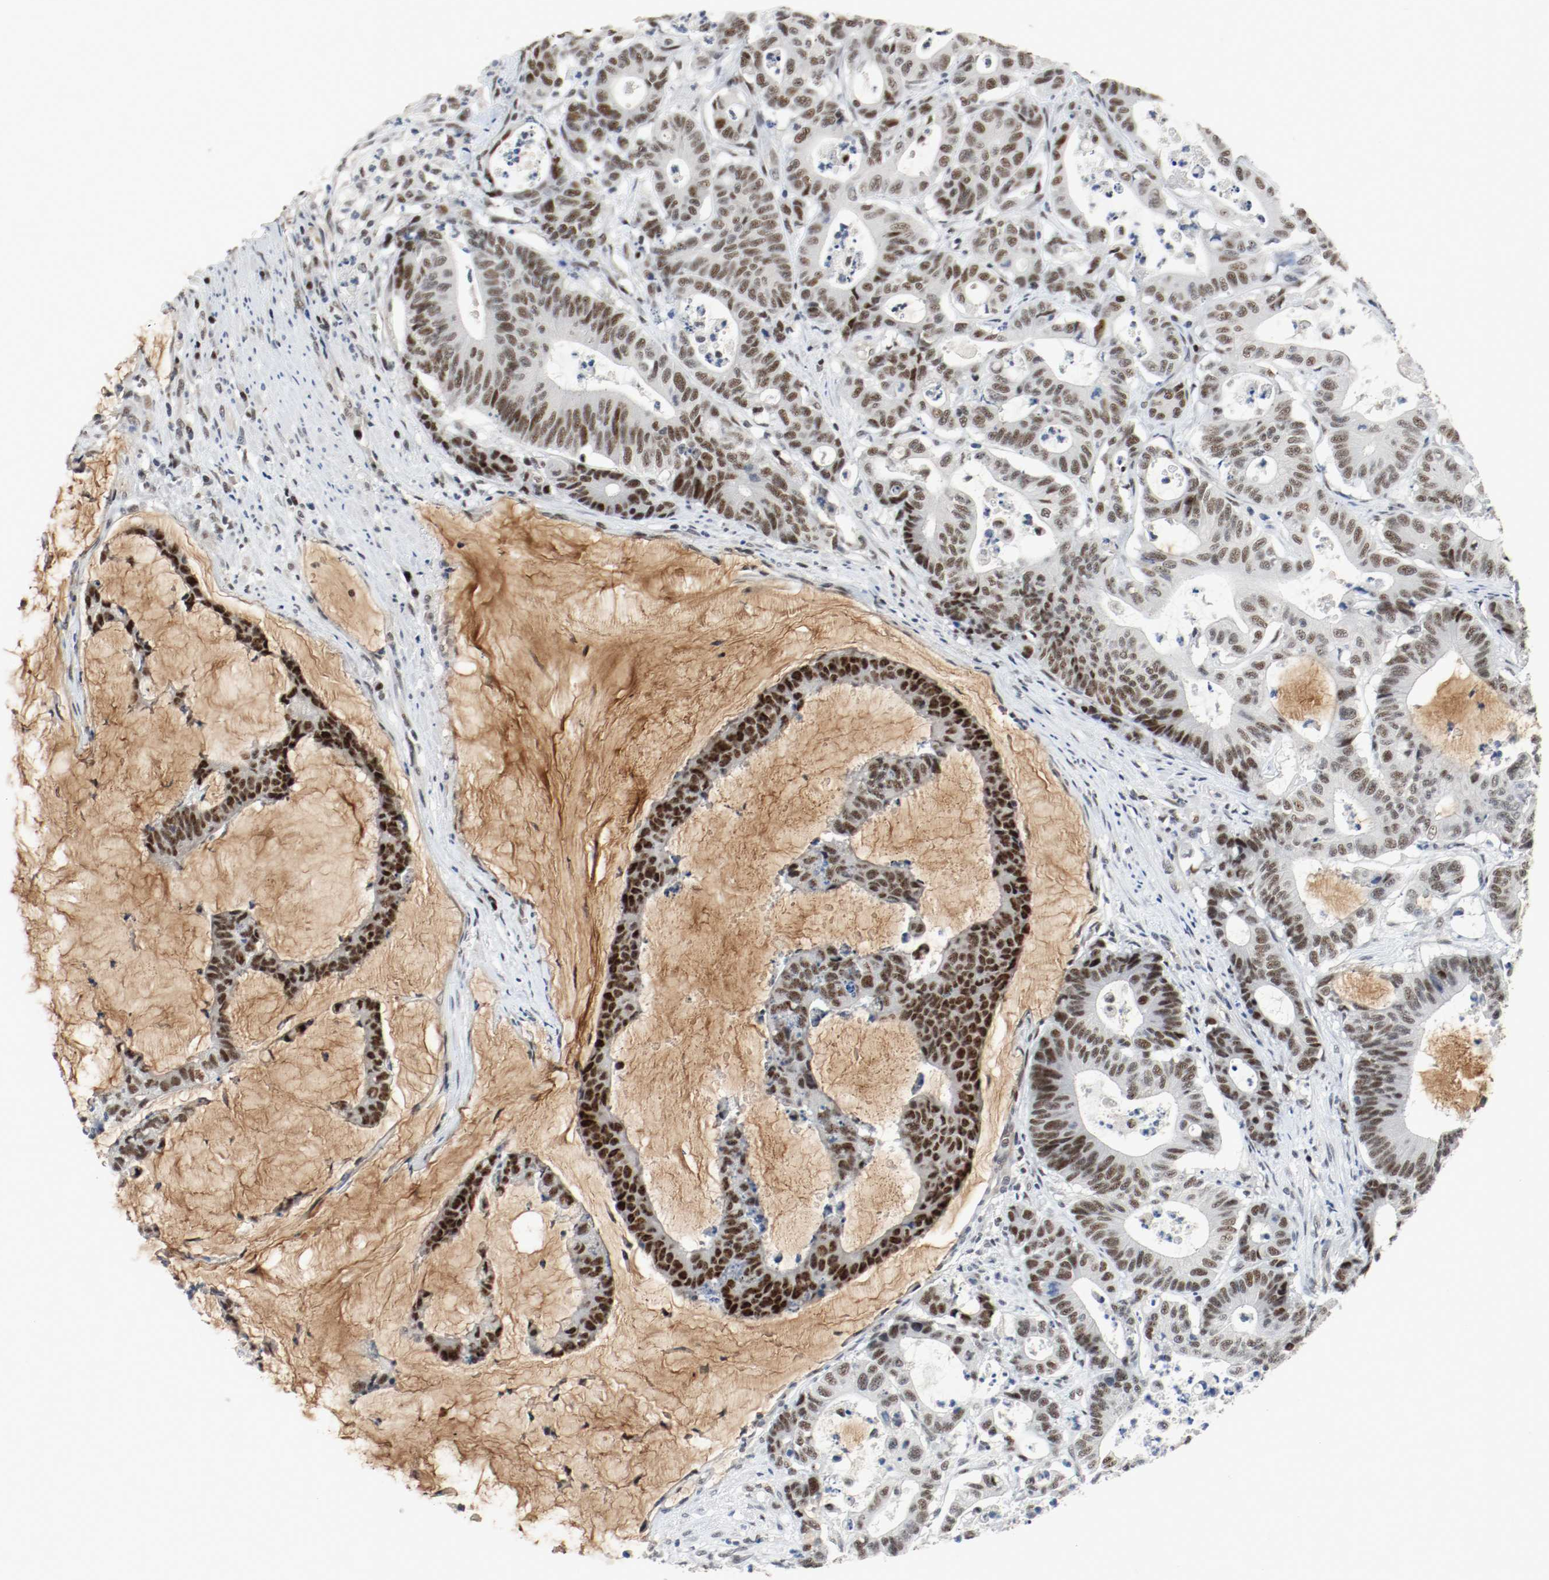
{"staining": {"intensity": "strong", "quantity": ">75%", "location": "nuclear"}, "tissue": "colorectal cancer", "cell_type": "Tumor cells", "image_type": "cancer", "snomed": [{"axis": "morphology", "description": "Adenocarcinoma, NOS"}, {"axis": "topography", "description": "Colon"}], "caption": "IHC (DAB (3,3'-diaminobenzidine)) staining of adenocarcinoma (colorectal) shows strong nuclear protein staining in about >75% of tumor cells. (Stains: DAB in brown, nuclei in blue, Microscopy: brightfield microscopy at high magnification).", "gene": "ASH1L", "patient": {"sex": "female", "age": 84}}